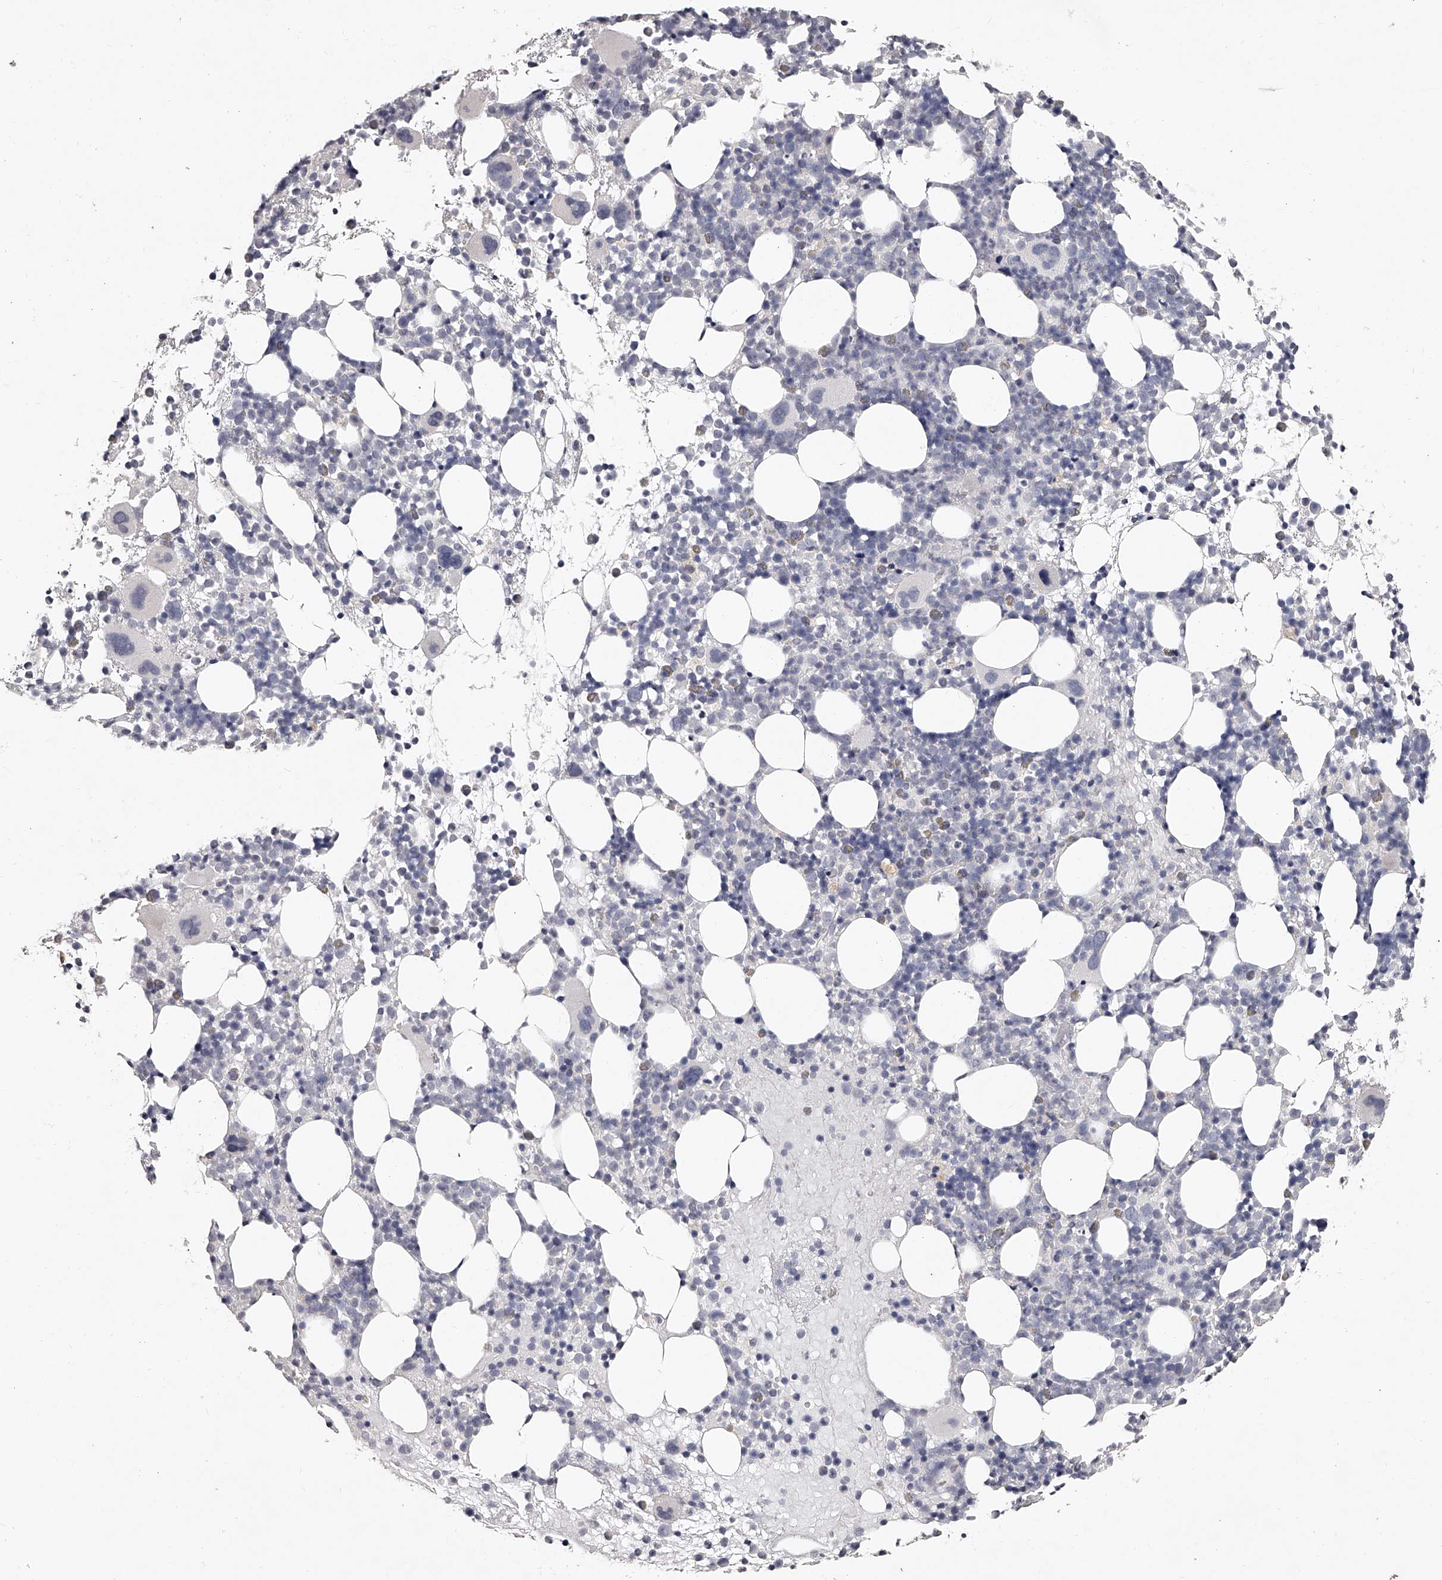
{"staining": {"intensity": "negative", "quantity": "none", "location": "none"}, "tissue": "bone marrow", "cell_type": "Hematopoietic cells", "image_type": "normal", "snomed": [{"axis": "morphology", "description": "Normal tissue, NOS"}, {"axis": "topography", "description": "Bone marrow"}], "caption": "Immunohistochemical staining of benign human bone marrow exhibits no significant staining in hematopoietic cells. The staining is performed using DAB brown chromogen with nuclei counter-stained in using hematoxylin.", "gene": "NT5DC1", "patient": {"sex": "female", "age": 57}}